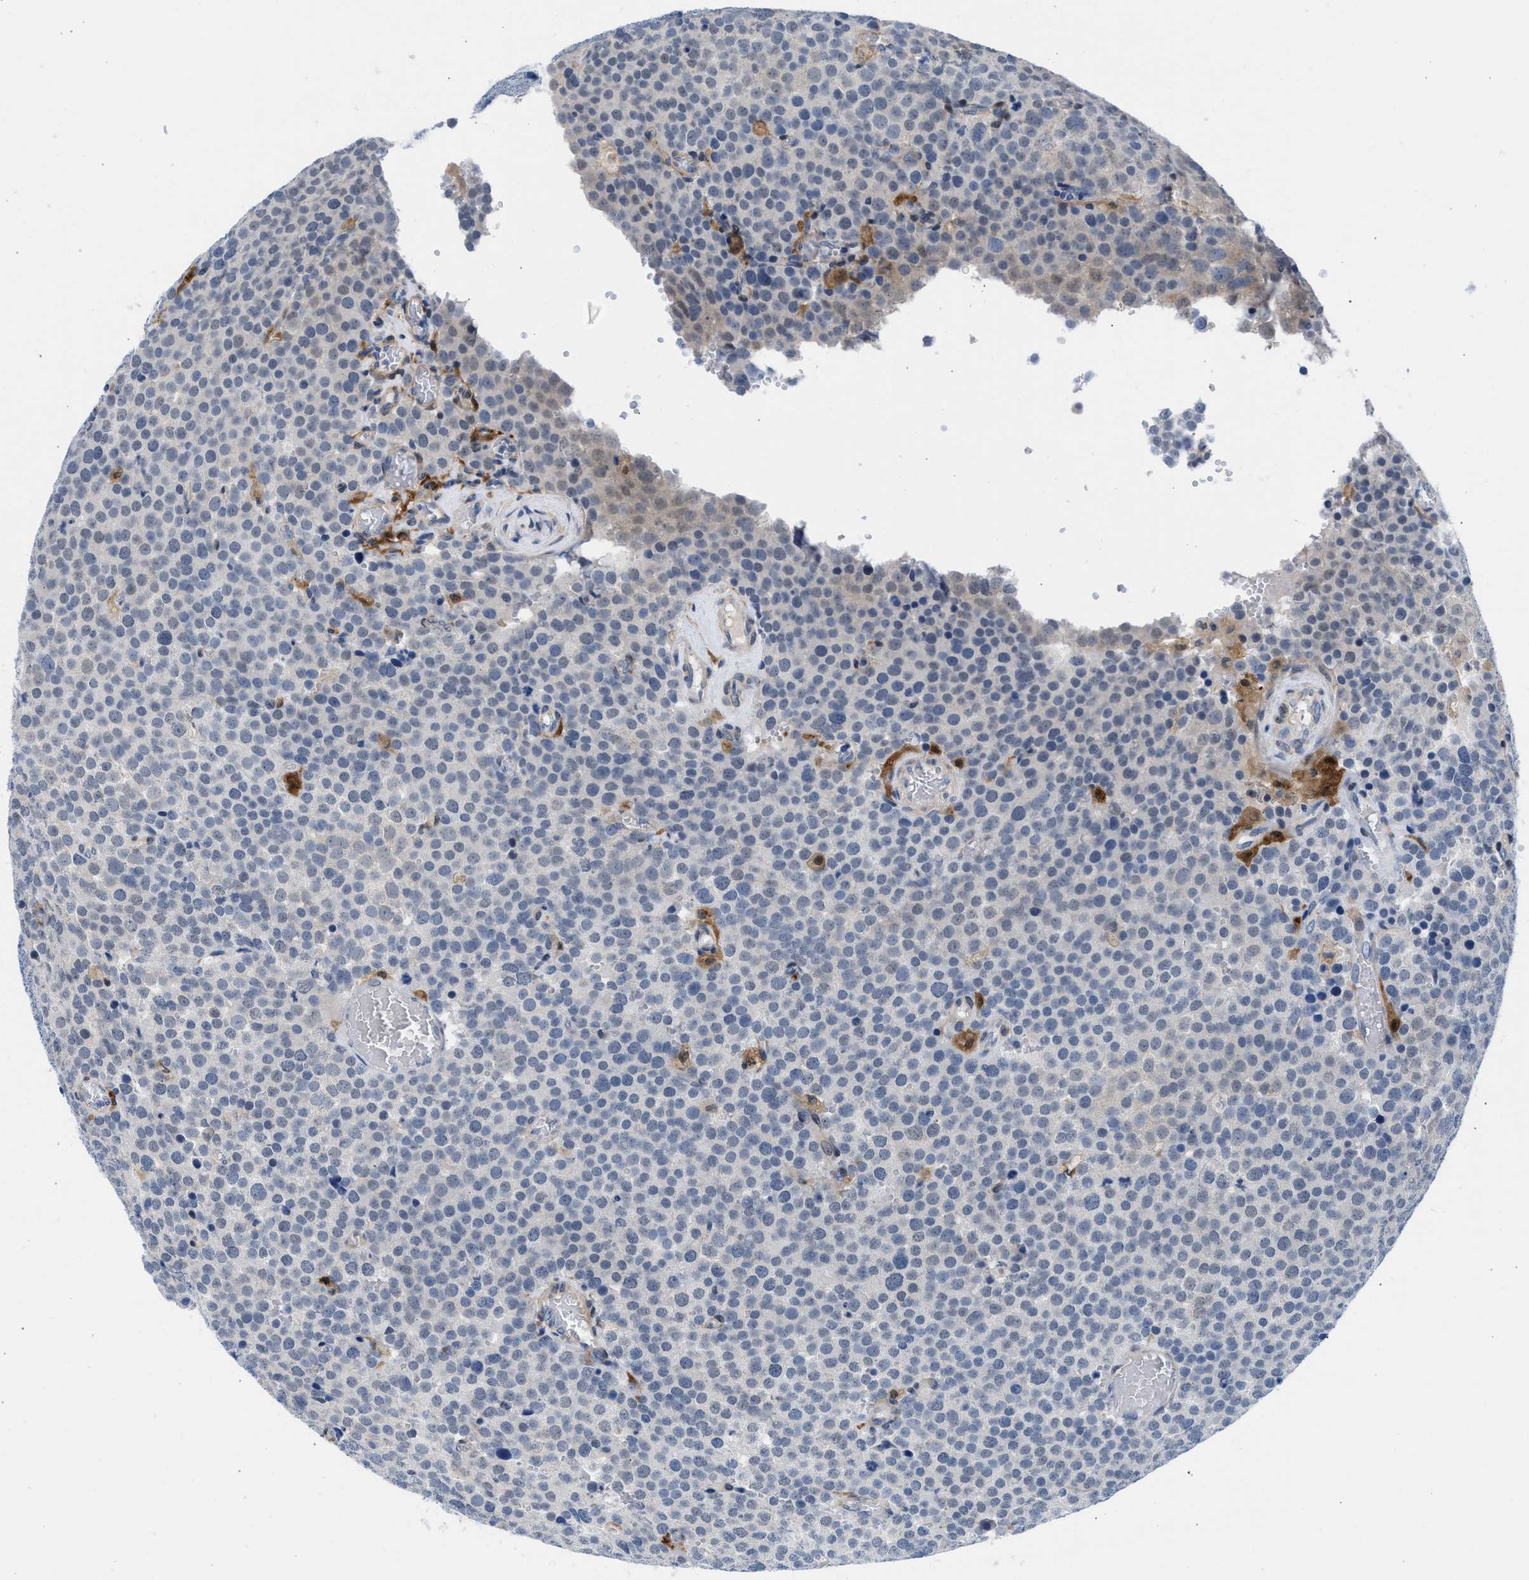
{"staining": {"intensity": "negative", "quantity": "none", "location": "none"}, "tissue": "testis cancer", "cell_type": "Tumor cells", "image_type": "cancer", "snomed": [{"axis": "morphology", "description": "Normal tissue, NOS"}, {"axis": "morphology", "description": "Seminoma, NOS"}, {"axis": "topography", "description": "Testis"}], "caption": "Immunohistochemistry (IHC) histopathology image of human testis seminoma stained for a protein (brown), which demonstrates no expression in tumor cells.", "gene": "CBR1", "patient": {"sex": "male", "age": 71}}